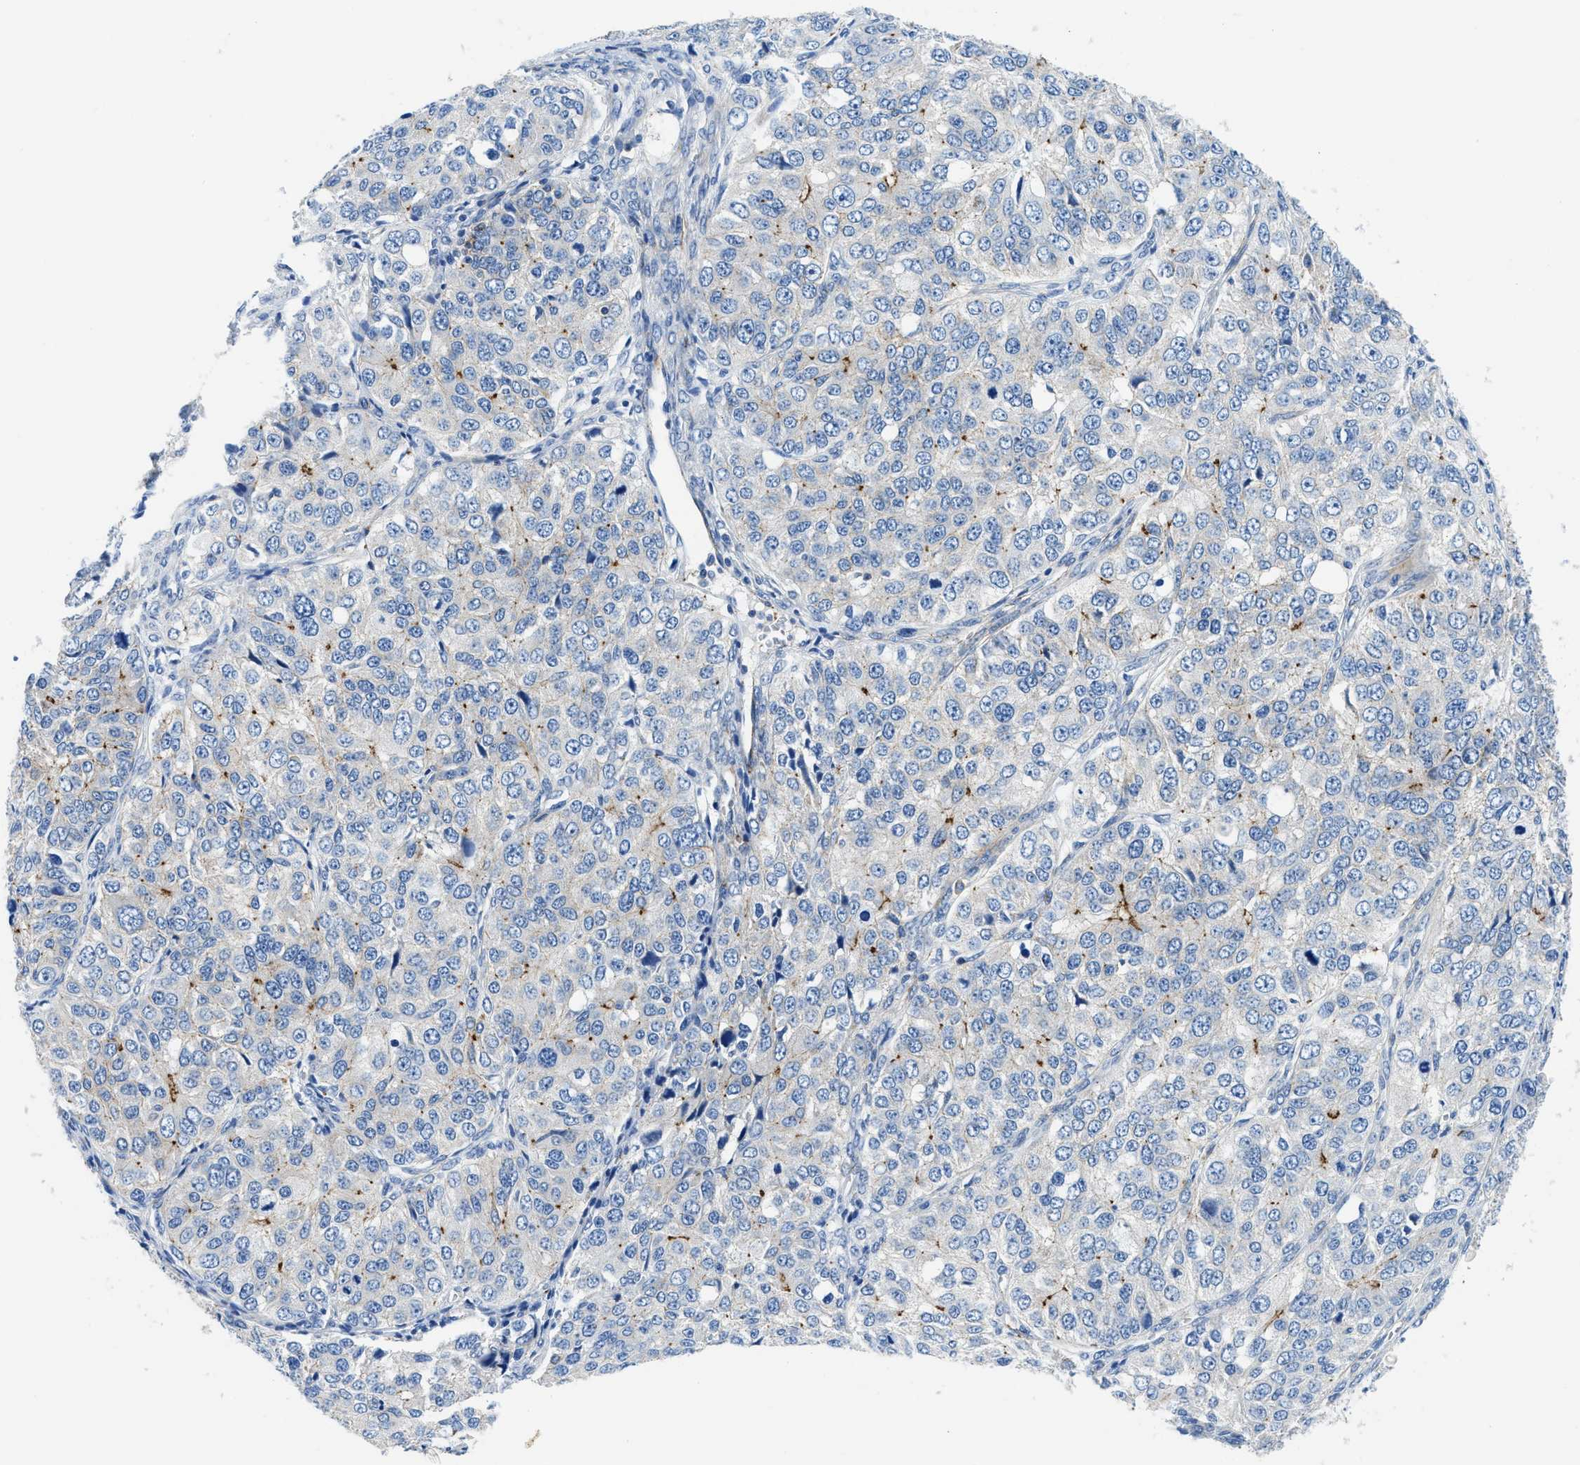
{"staining": {"intensity": "negative", "quantity": "none", "location": "none"}, "tissue": "ovarian cancer", "cell_type": "Tumor cells", "image_type": "cancer", "snomed": [{"axis": "morphology", "description": "Carcinoma, endometroid"}, {"axis": "topography", "description": "Ovary"}], "caption": "Immunohistochemistry (IHC) histopathology image of neoplastic tissue: ovarian cancer (endometroid carcinoma) stained with DAB reveals no significant protein staining in tumor cells.", "gene": "CUTA", "patient": {"sex": "female", "age": 51}}